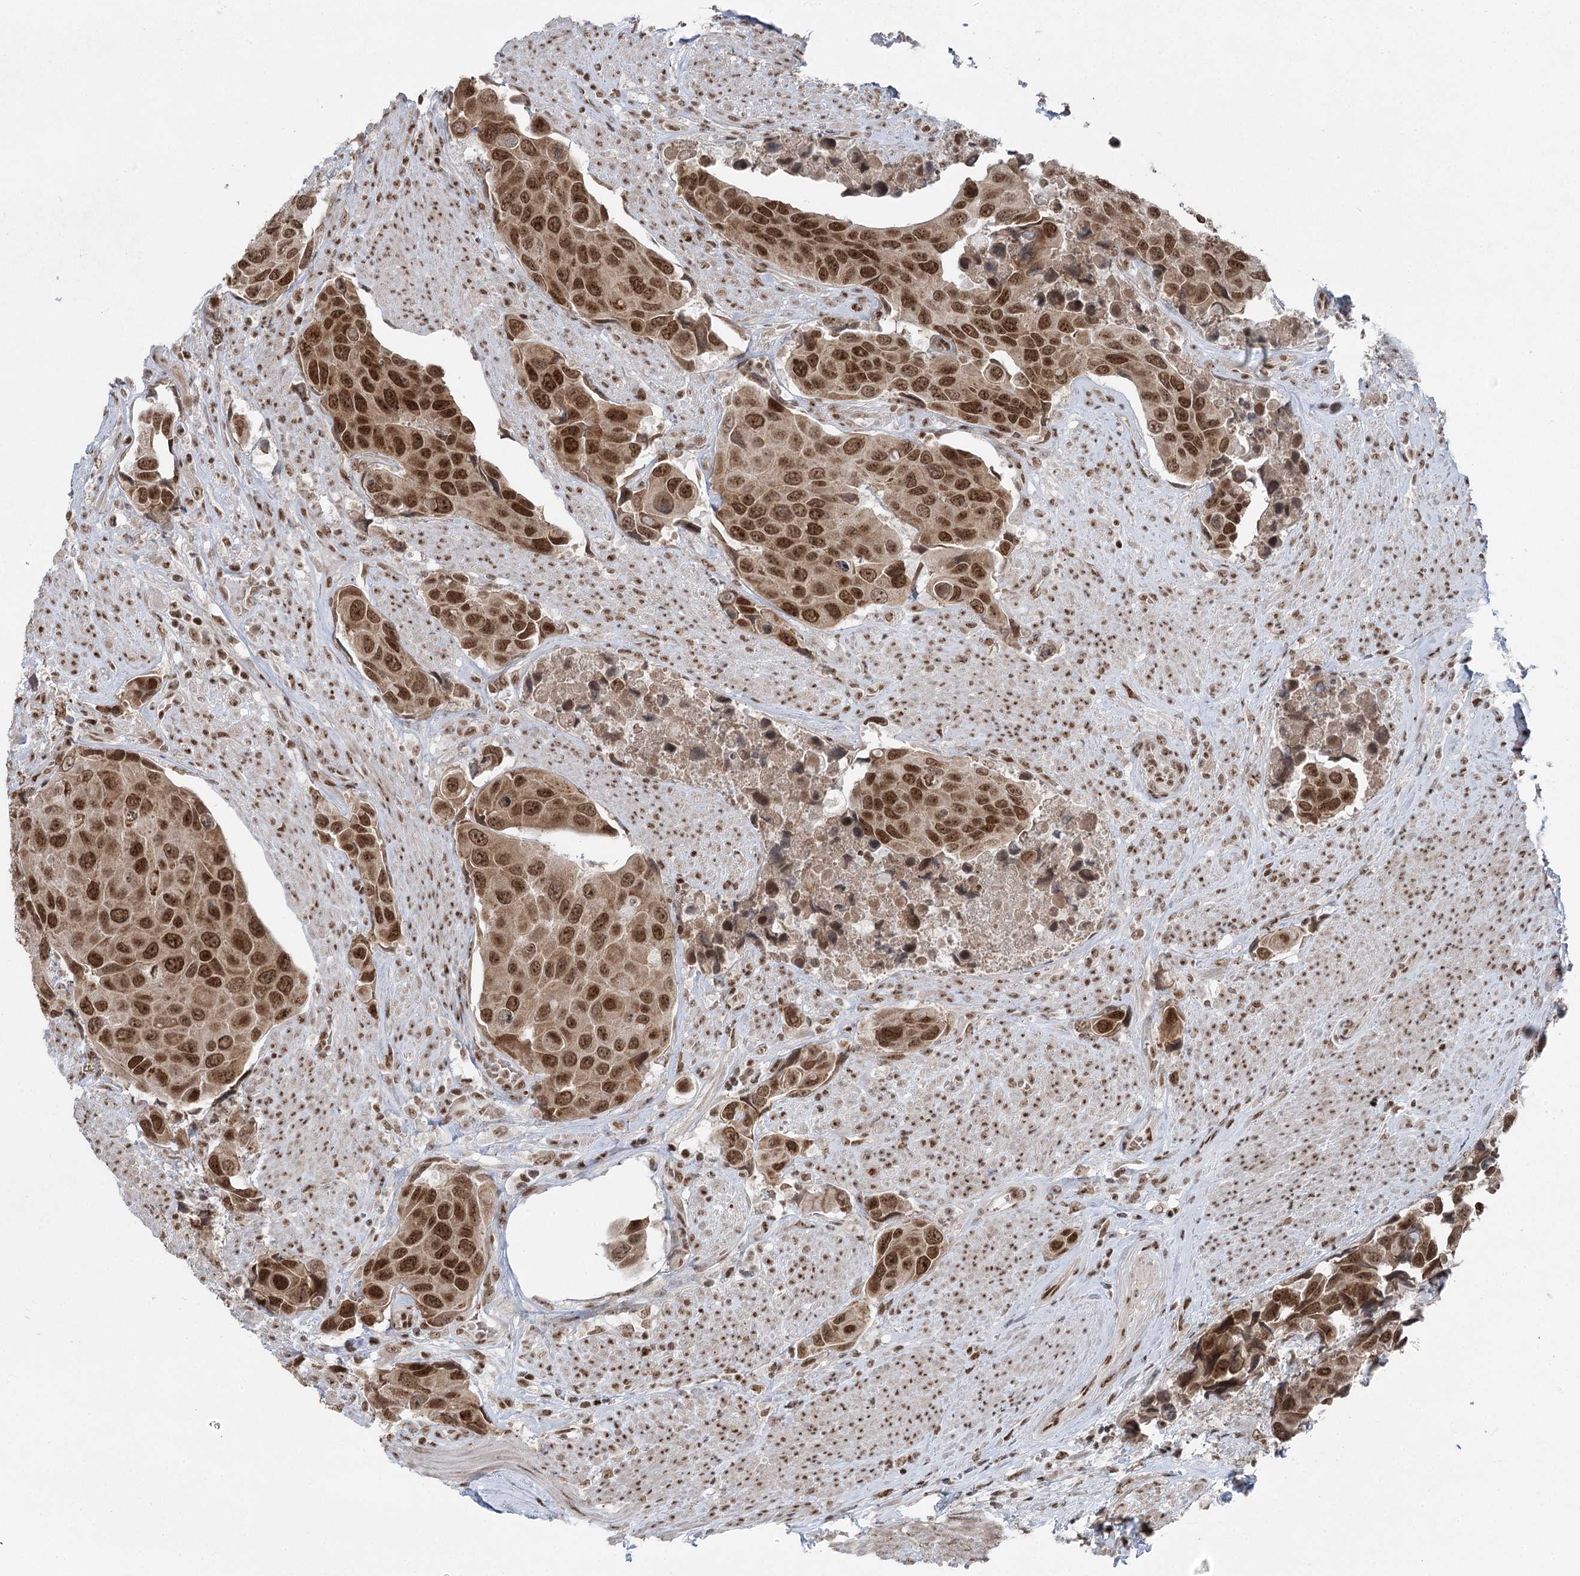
{"staining": {"intensity": "strong", "quantity": ">75%", "location": "nuclear"}, "tissue": "urothelial cancer", "cell_type": "Tumor cells", "image_type": "cancer", "snomed": [{"axis": "morphology", "description": "Urothelial carcinoma, High grade"}, {"axis": "topography", "description": "Urinary bladder"}], "caption": "An immunohistochemistry (IHC) photomicrograph of tumor tissue is shown. Protein staining in brown labels strong nuclear positivity in urothelial cancer within tumor cells. (IHC, brightfield microscopy, high magnification).", "gene": "CGGBP1", "patient": {"sex": "male", "age": 74}}